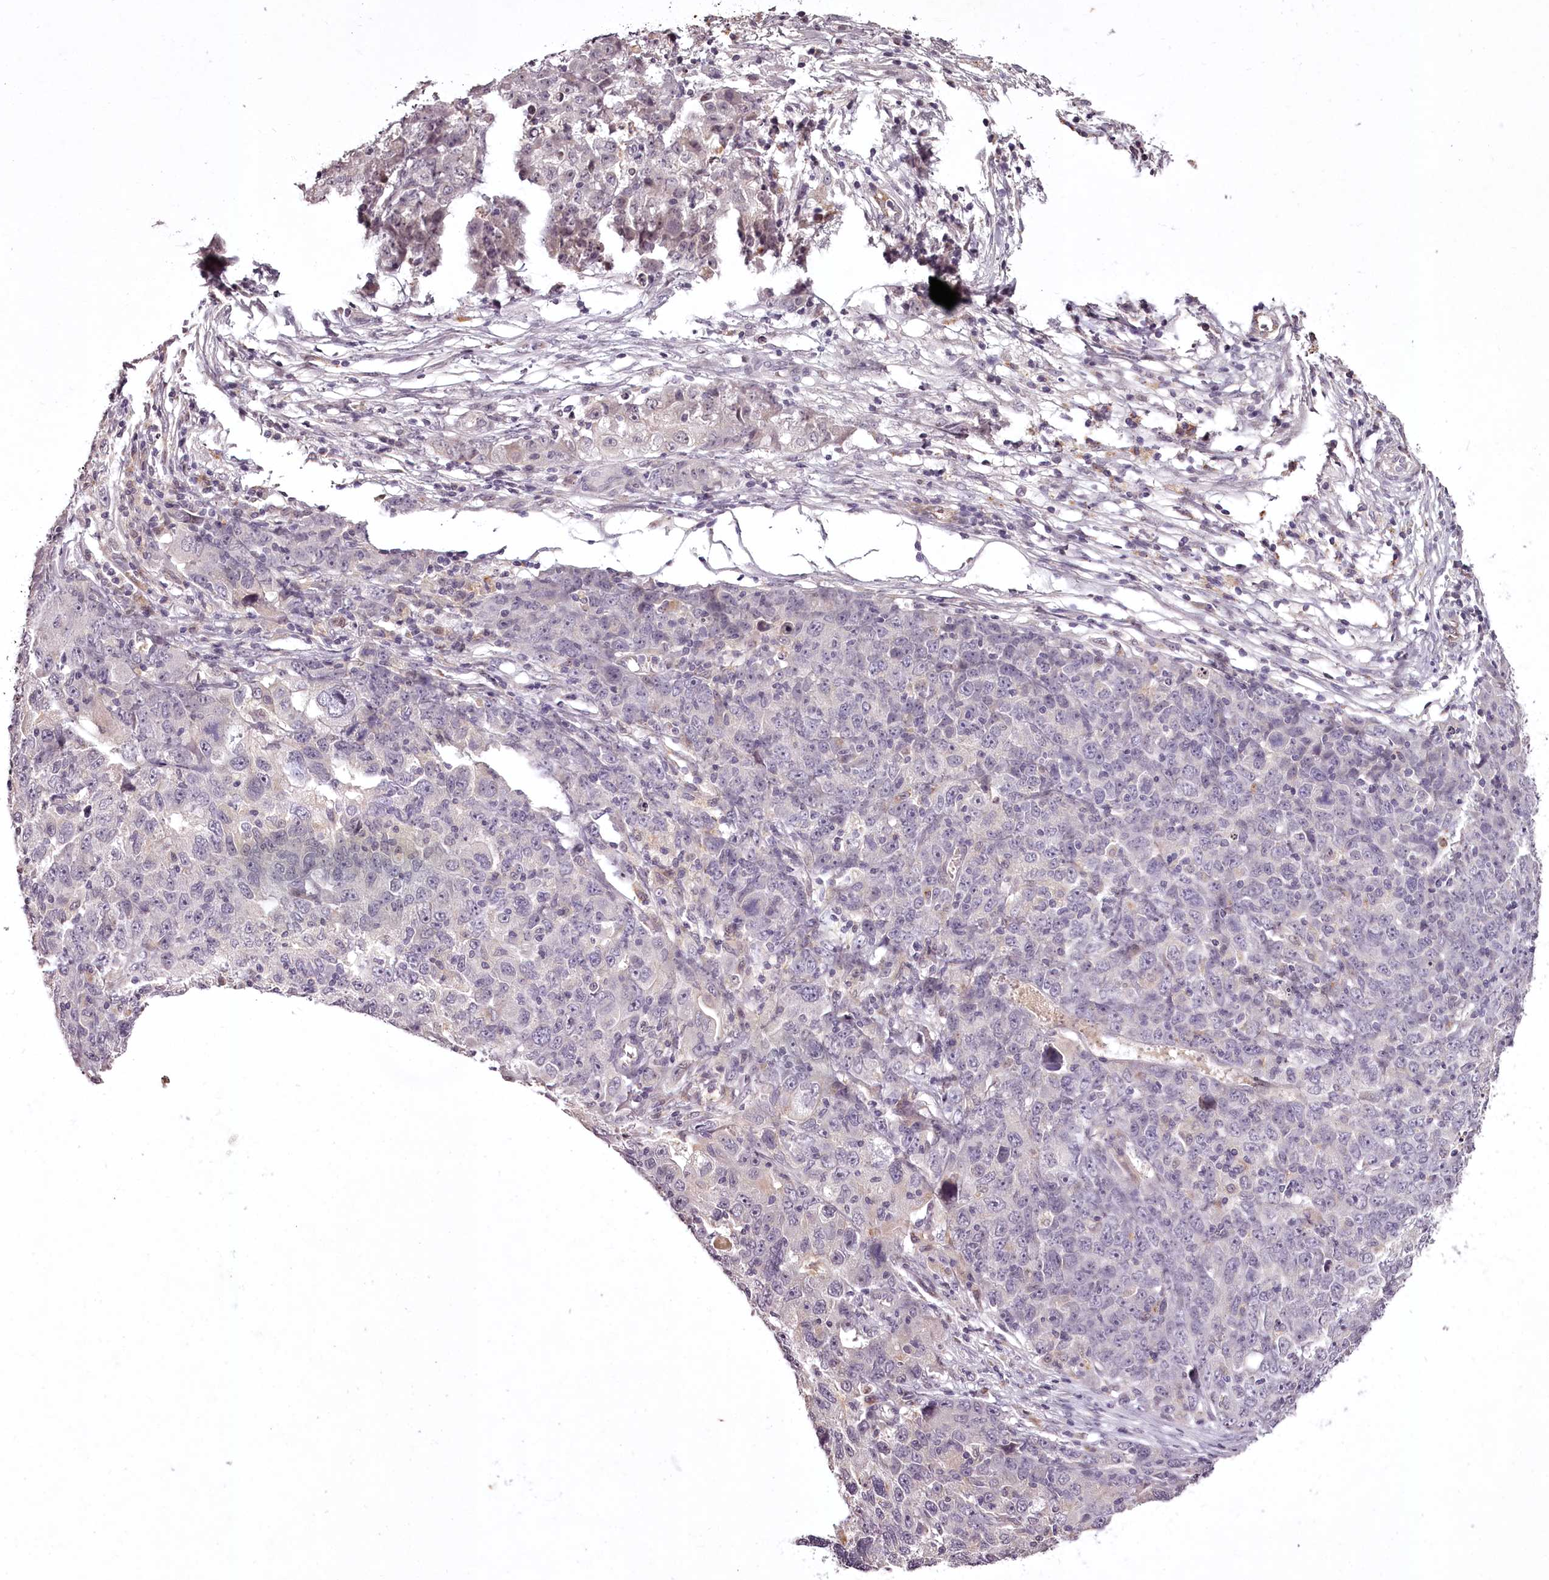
{"staining": {"intensity": "negative", "quantity": "none", "location": "none"}, "tissue": "ovarian cancer", "cell_type": "Tumor cells", "image_type": "cancer", "snomed": [{"axis": "morphology", "description": "Carcinoma, endometroid"}, {"axis": "topography", "description": "Ovary"}], "caption": "Tumor cells are negative for protein expression in human ovarian endometroid carcinoma.", "gene": "RBMXL2", "patient": {"sex": "female", "age": 42}}